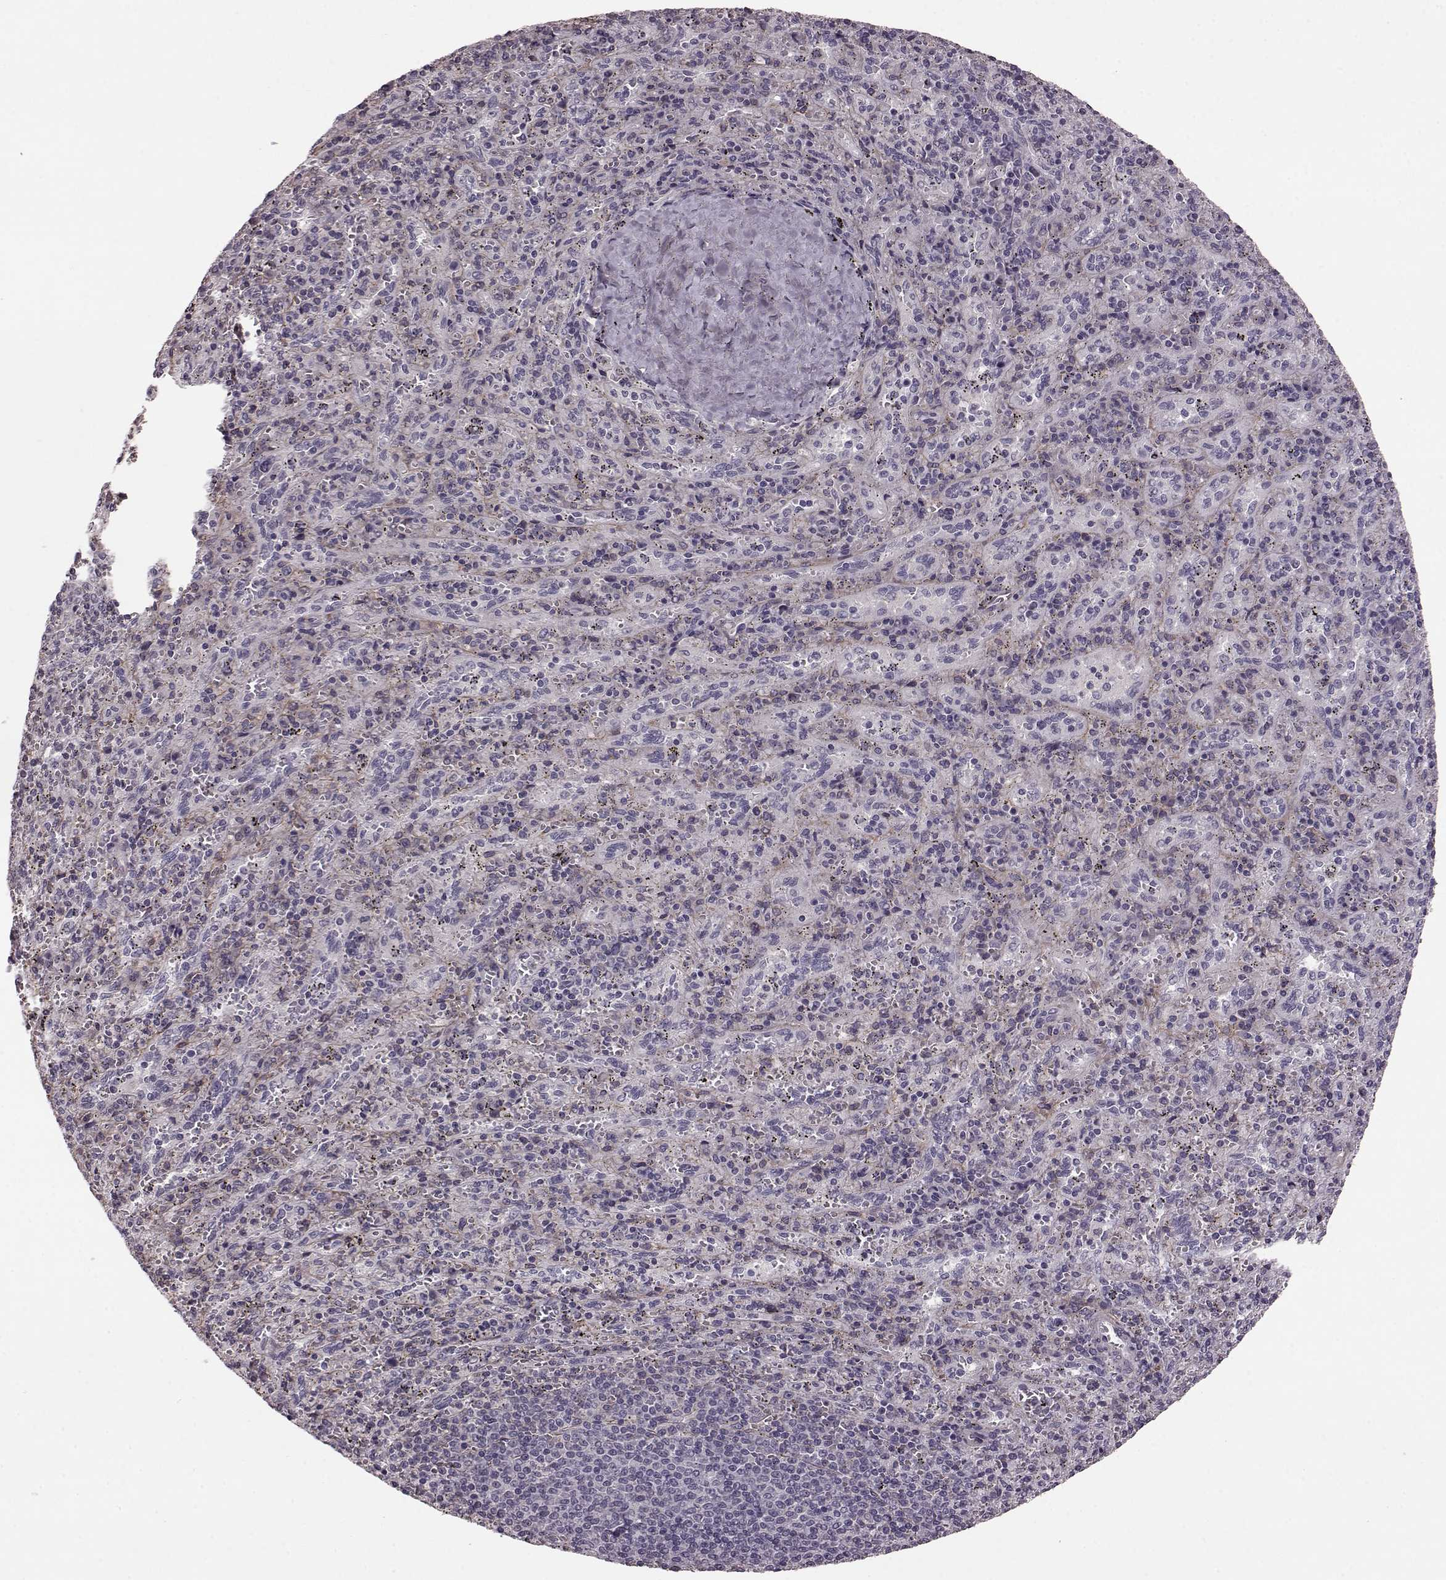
{"staining": {"intensity": "negative", "quantity": "none", "location": "none"}, "tissue": "spleen", "cell_type": "Cells in red pulp", "image_type": "normal", "snomed": [{"axis": "morphology", "description": "Normal tissue, NOS"}, {"axis": "topography", "description": "Spleen"}], "caption": "Cells in red pulp show no significant staining in unremarkable spleen. Brightfield microscopy of IHC stained with DAB (3,3'-diaminobenzidine) (brown) and hematoxylin (blue), captured at high magnification.", "gene": "GRK1", "patient": {"sex": "male", "age": 57}}